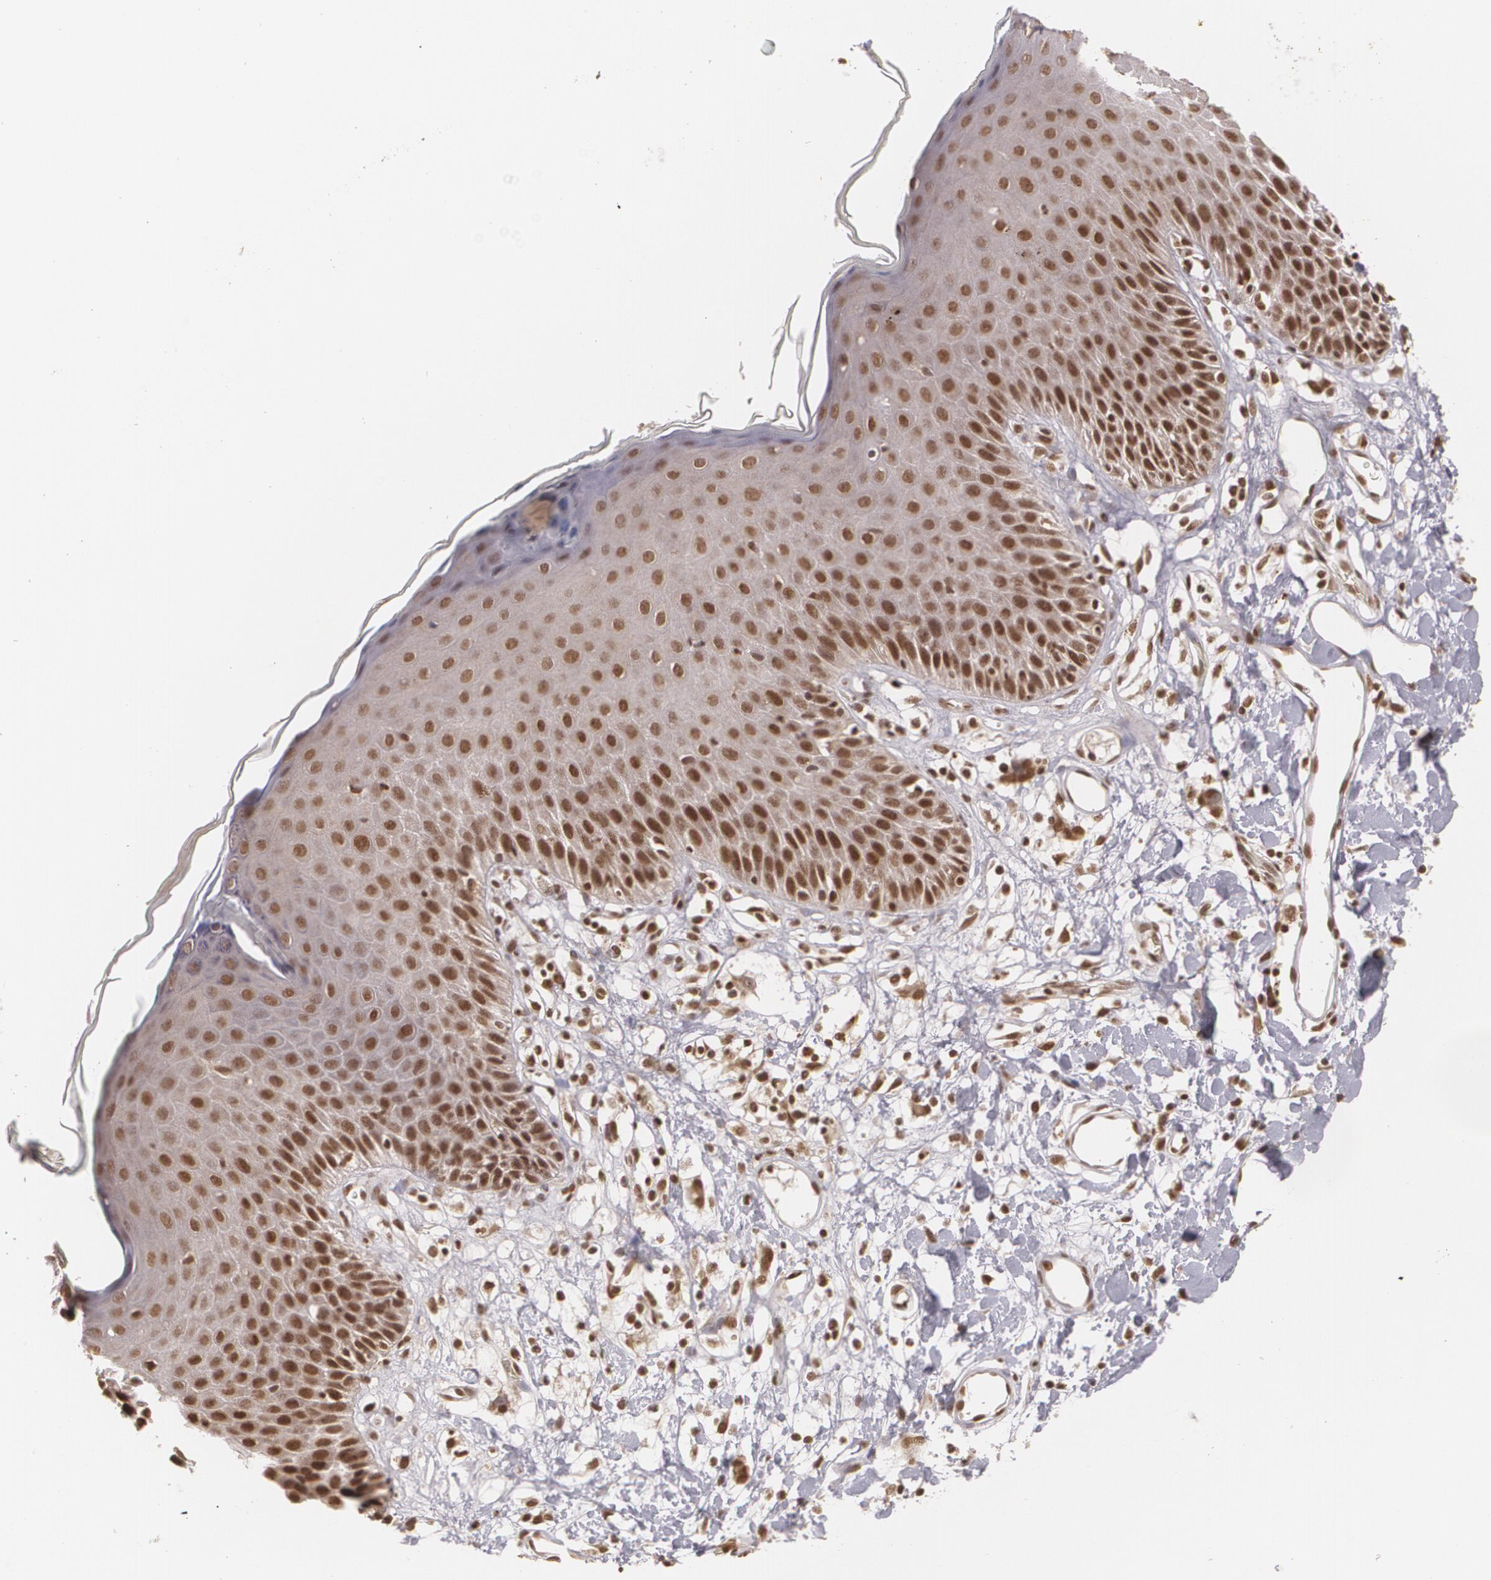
{"staining": {"intensity": "strong", "quantity": ">75%", "location": "nuclear"}, "tissue": "skin", "cell_type": "Epidermal cells", "image_type": "normal", "snomed": [{"axis": "morphology", "description": "Normal tissue, NOS"}, {"axis": "topography", "description": "Vulva"}, {"axis": "topography", "description": "Peripheral nerve tissue"}], "caption": "A high-resolution histopathology image shows immunohistochemistry staining of normal skin, which reveals strong nuclear expression in approximately >75% of epidermal cells.", "gene": "RXRB", "patient": {"sex": "female", "age": 68}}